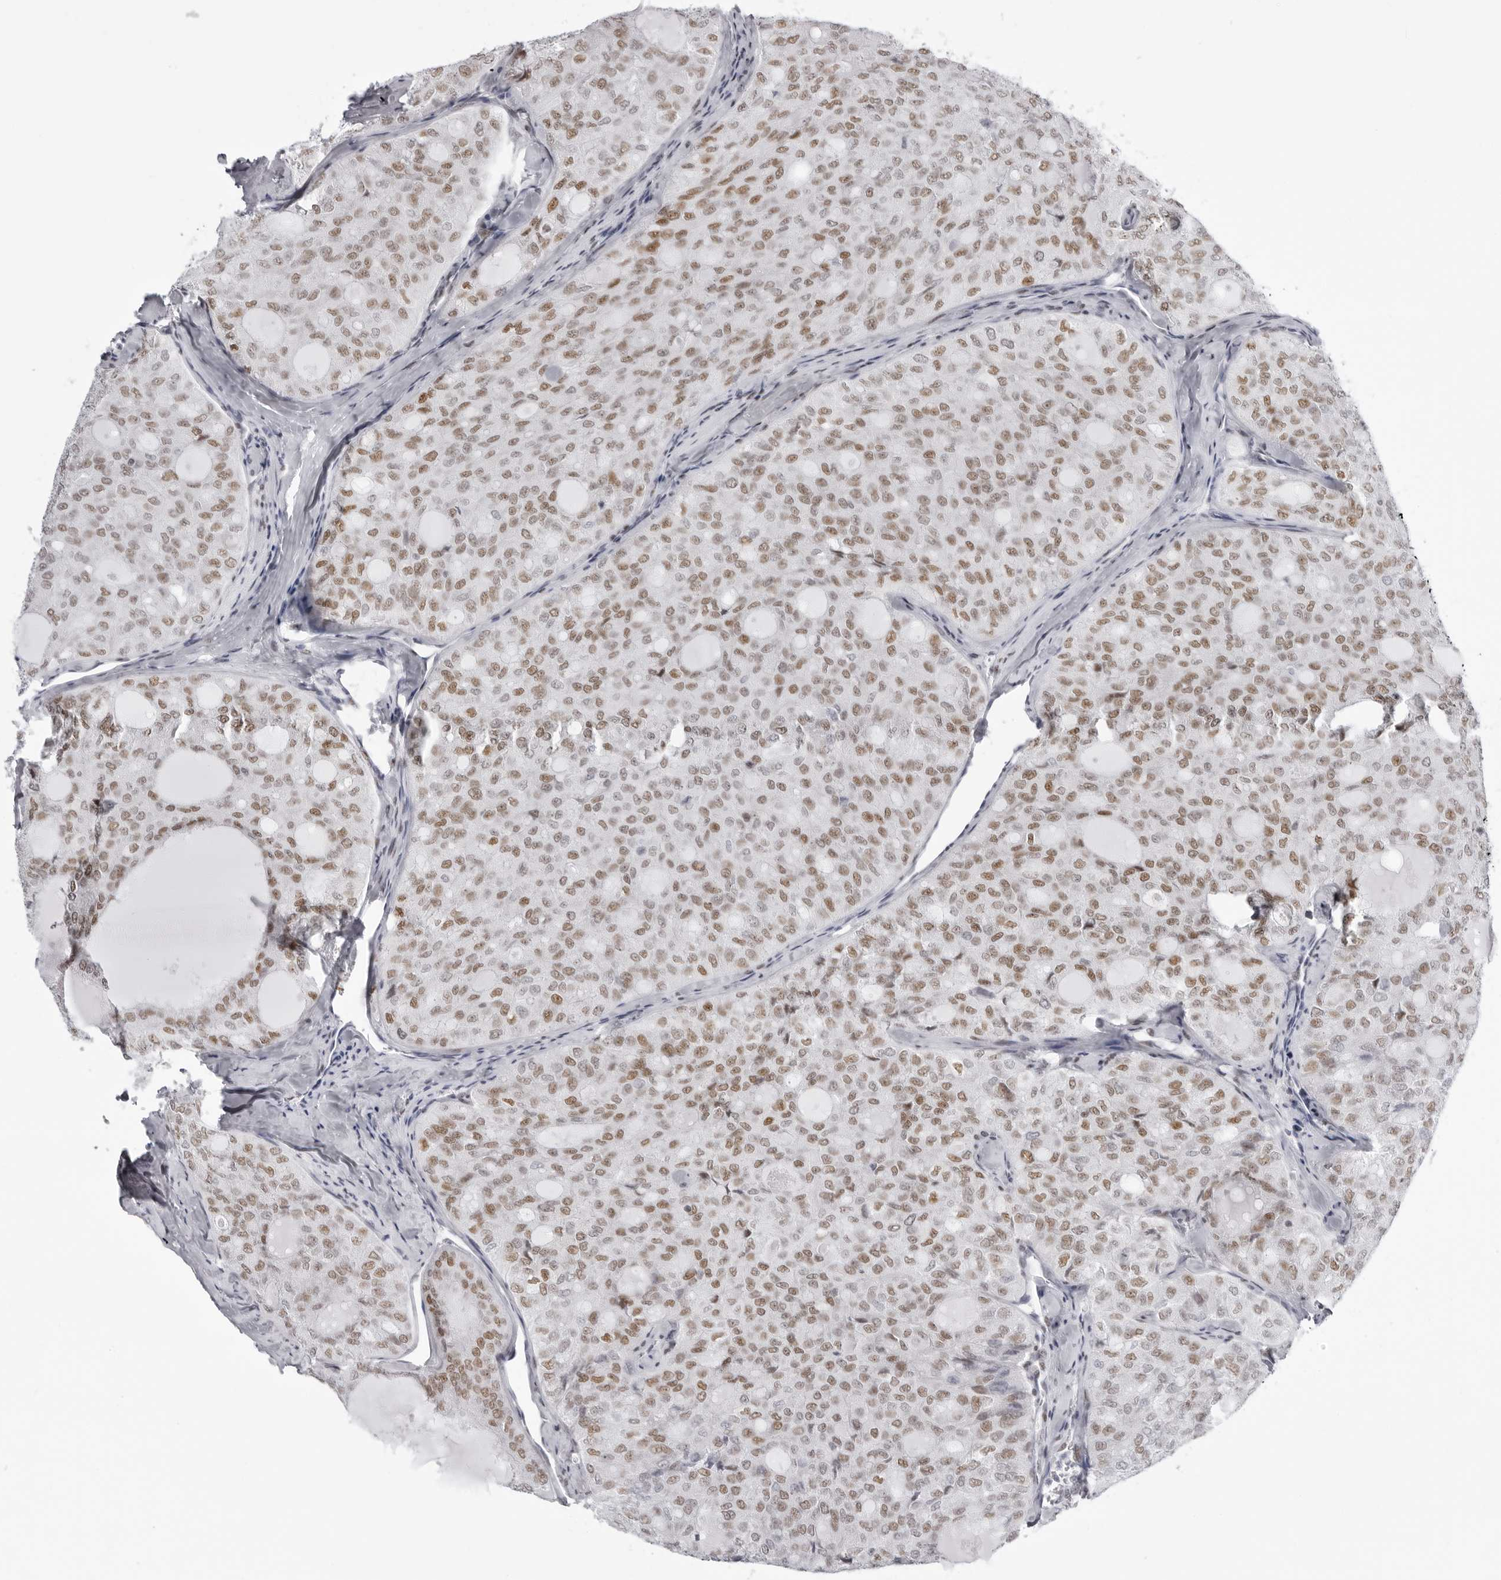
{"staining": {"intensity": "moderate", "quantity": ">75%", "location": "nuclear"}, "tissue": "thyroid cancer", "cell_type": "Tumor cells", "image_type": "cancer", "snomed": [{"axis": "morphology", "description": "Follicular adenoma carcinoma, NOS"}, {"axis": "topography", "description": "Thyroid gland"}], "caption": "This is a micrograph of immunohistochemistry (IHC) staining of thyroid follicular adenoma carcinoma, which shows moderate positivity in the nuclear of tumor cells.", "gene": "IRF2BP2", "patient": {"sex": "male", "age": 75}}